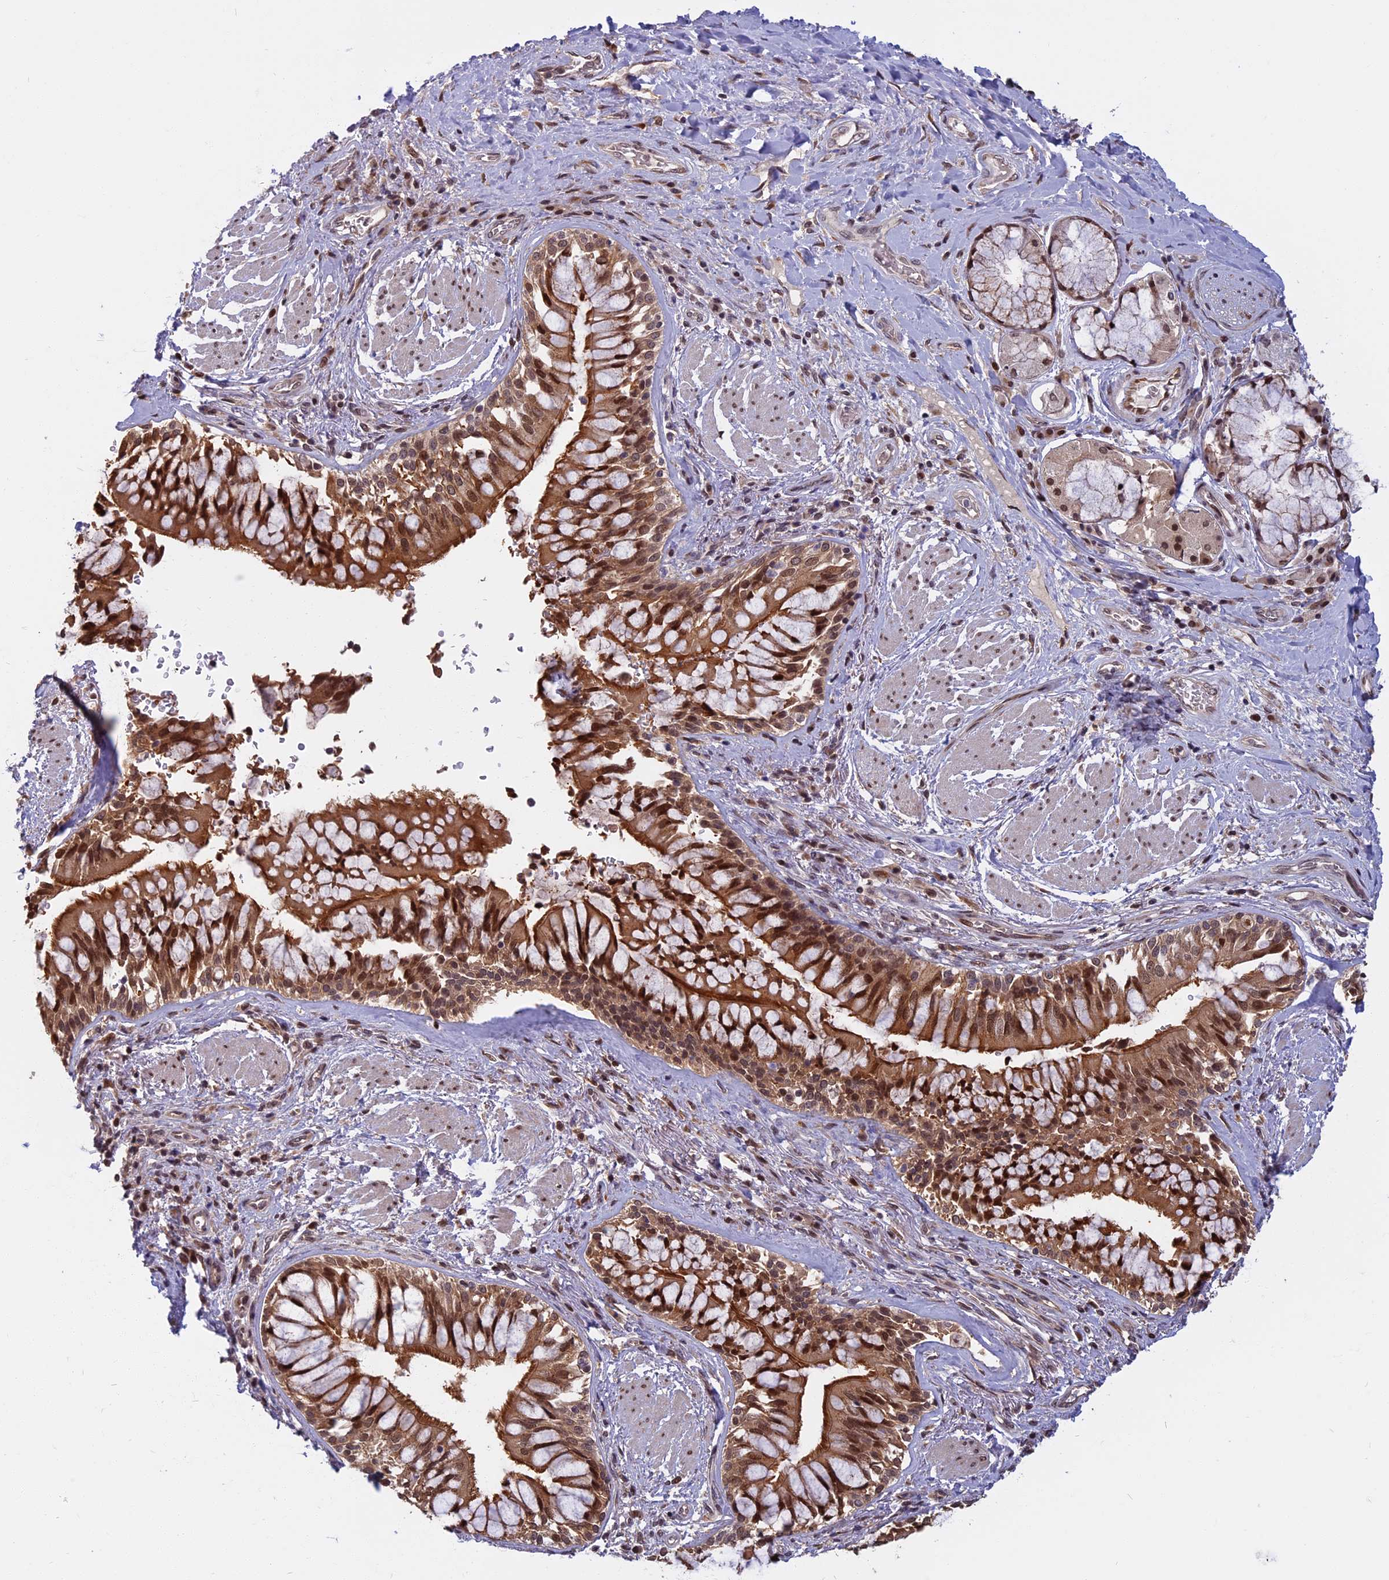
{"staining": {"intensity": "moderate", "quantity": ">75%", "location": "nuclear"}, "tissue": "adipose tissue", "cell_type": "Adipocytes", "image_type": "normal", "snomed": [{"axis": "morphology", "description": "Normal tissue, NOS"}, {"axis": "morphology", "description": "Squamous cell carcinoma, NOS"}, {"axis": "topography", "description": "Bronchus"}, {"axis": "topography", "description": "Lung"}], "caption": "Adipose tissue was stained to show a protein in brown. There is medium levels of moderate nuclear staining in about >75% of adipocytes. The protein is stained brown, and the nuclei are stained in blue (DAB IHC with brightfield microscopy, high magnification).", "gene": "CCDC113", "patient": {"sex": "male", "age": 64}}